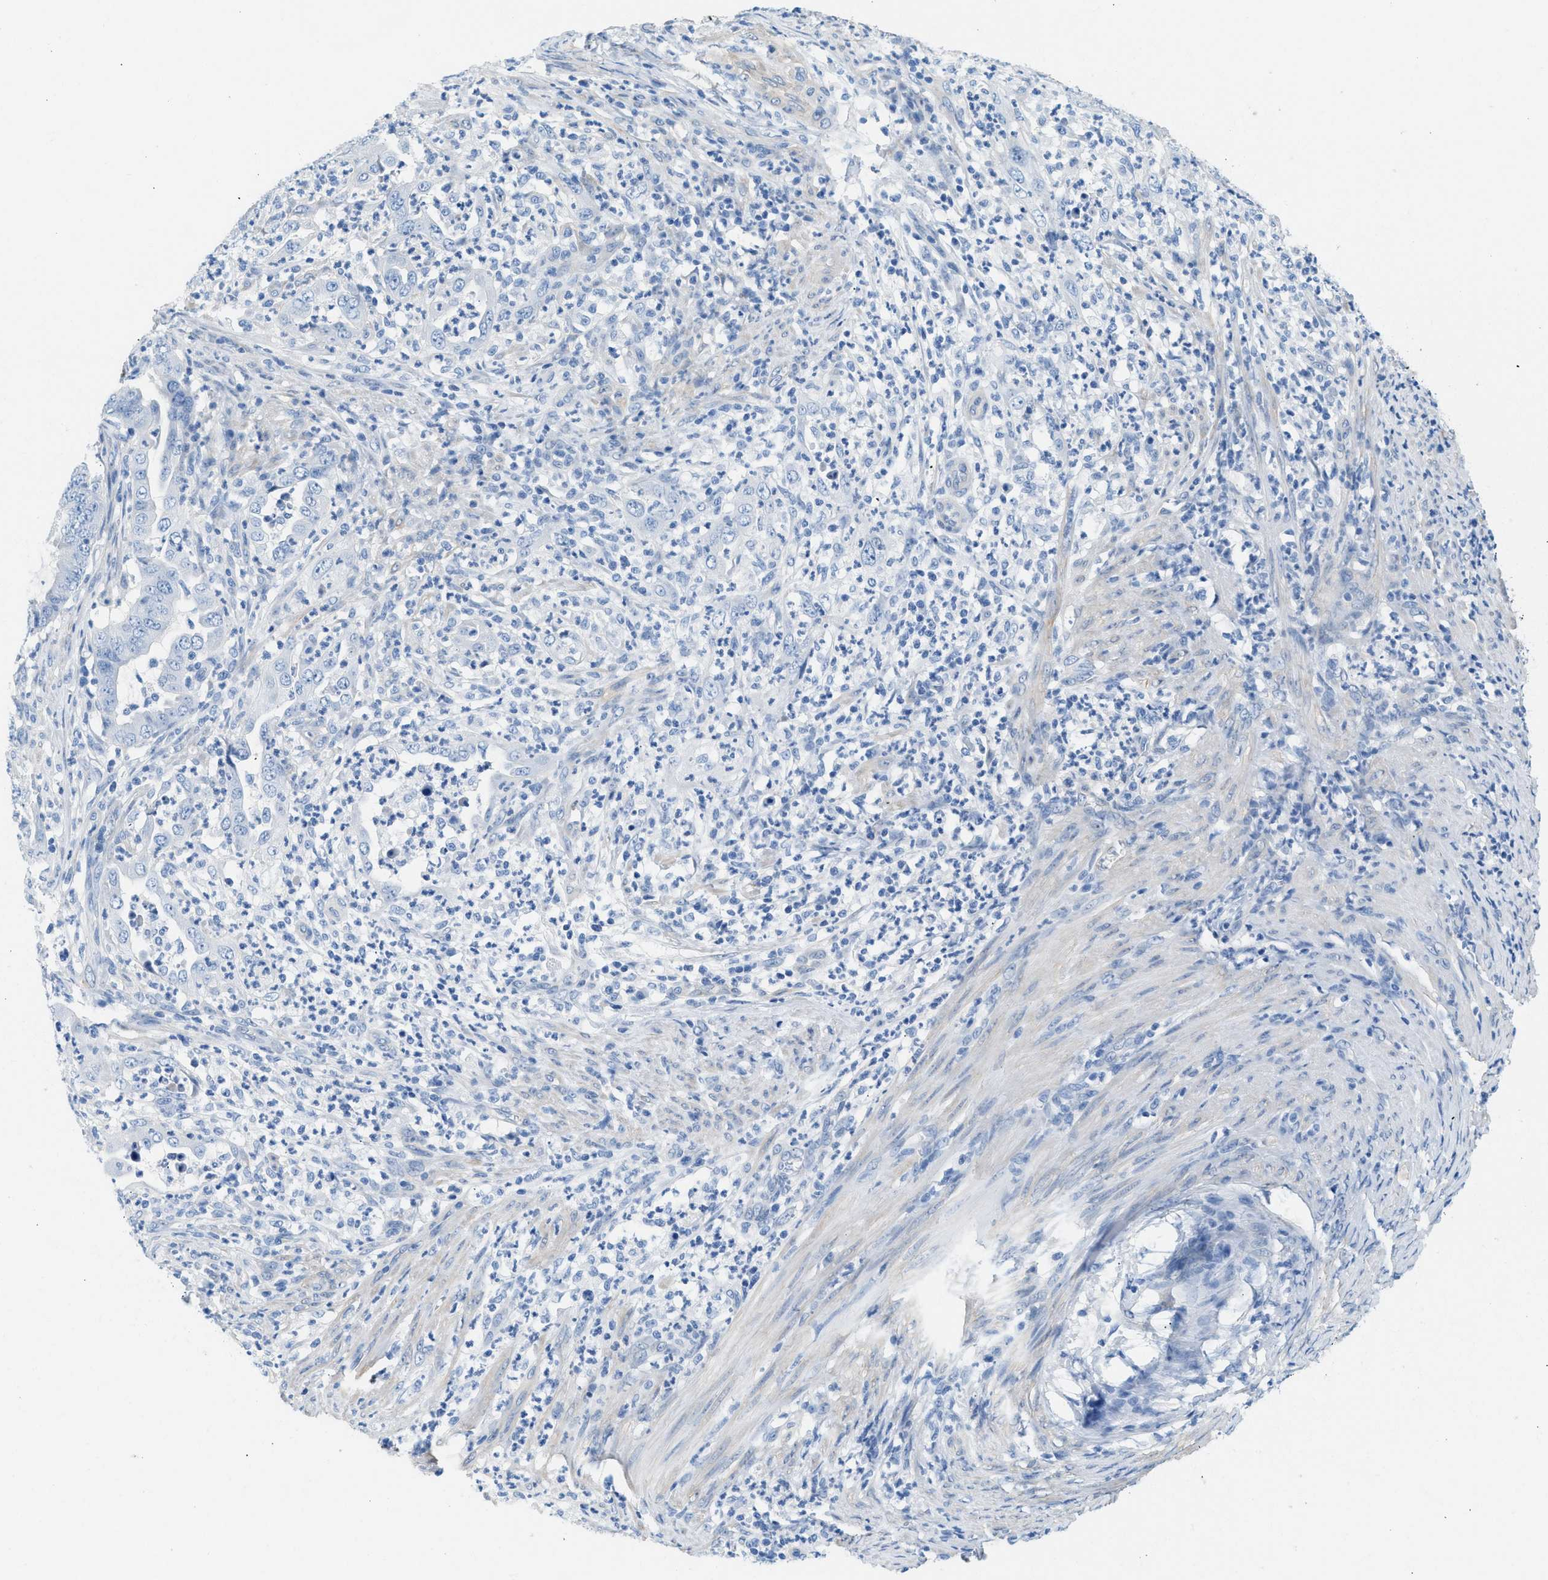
{"staining": {"intensity": "negative", "quantity": "none", "location": "none"}, "tissue": "endometrial cancer", "cell_type": "Tumor cells", "image_type": "cancer", "snomed": [{"axis": "morphology", "description": "Adenocarcinoma, NOS"}, {"axis": "topography", "description": "Endometrium"}], "caption": "Adenocarcinoma (endometrial) was stained to show a protein in brown. There is no significant staining in tumor cells.", "gene": "SPAM1", "patient": {"sex": "female", "age": 70}}